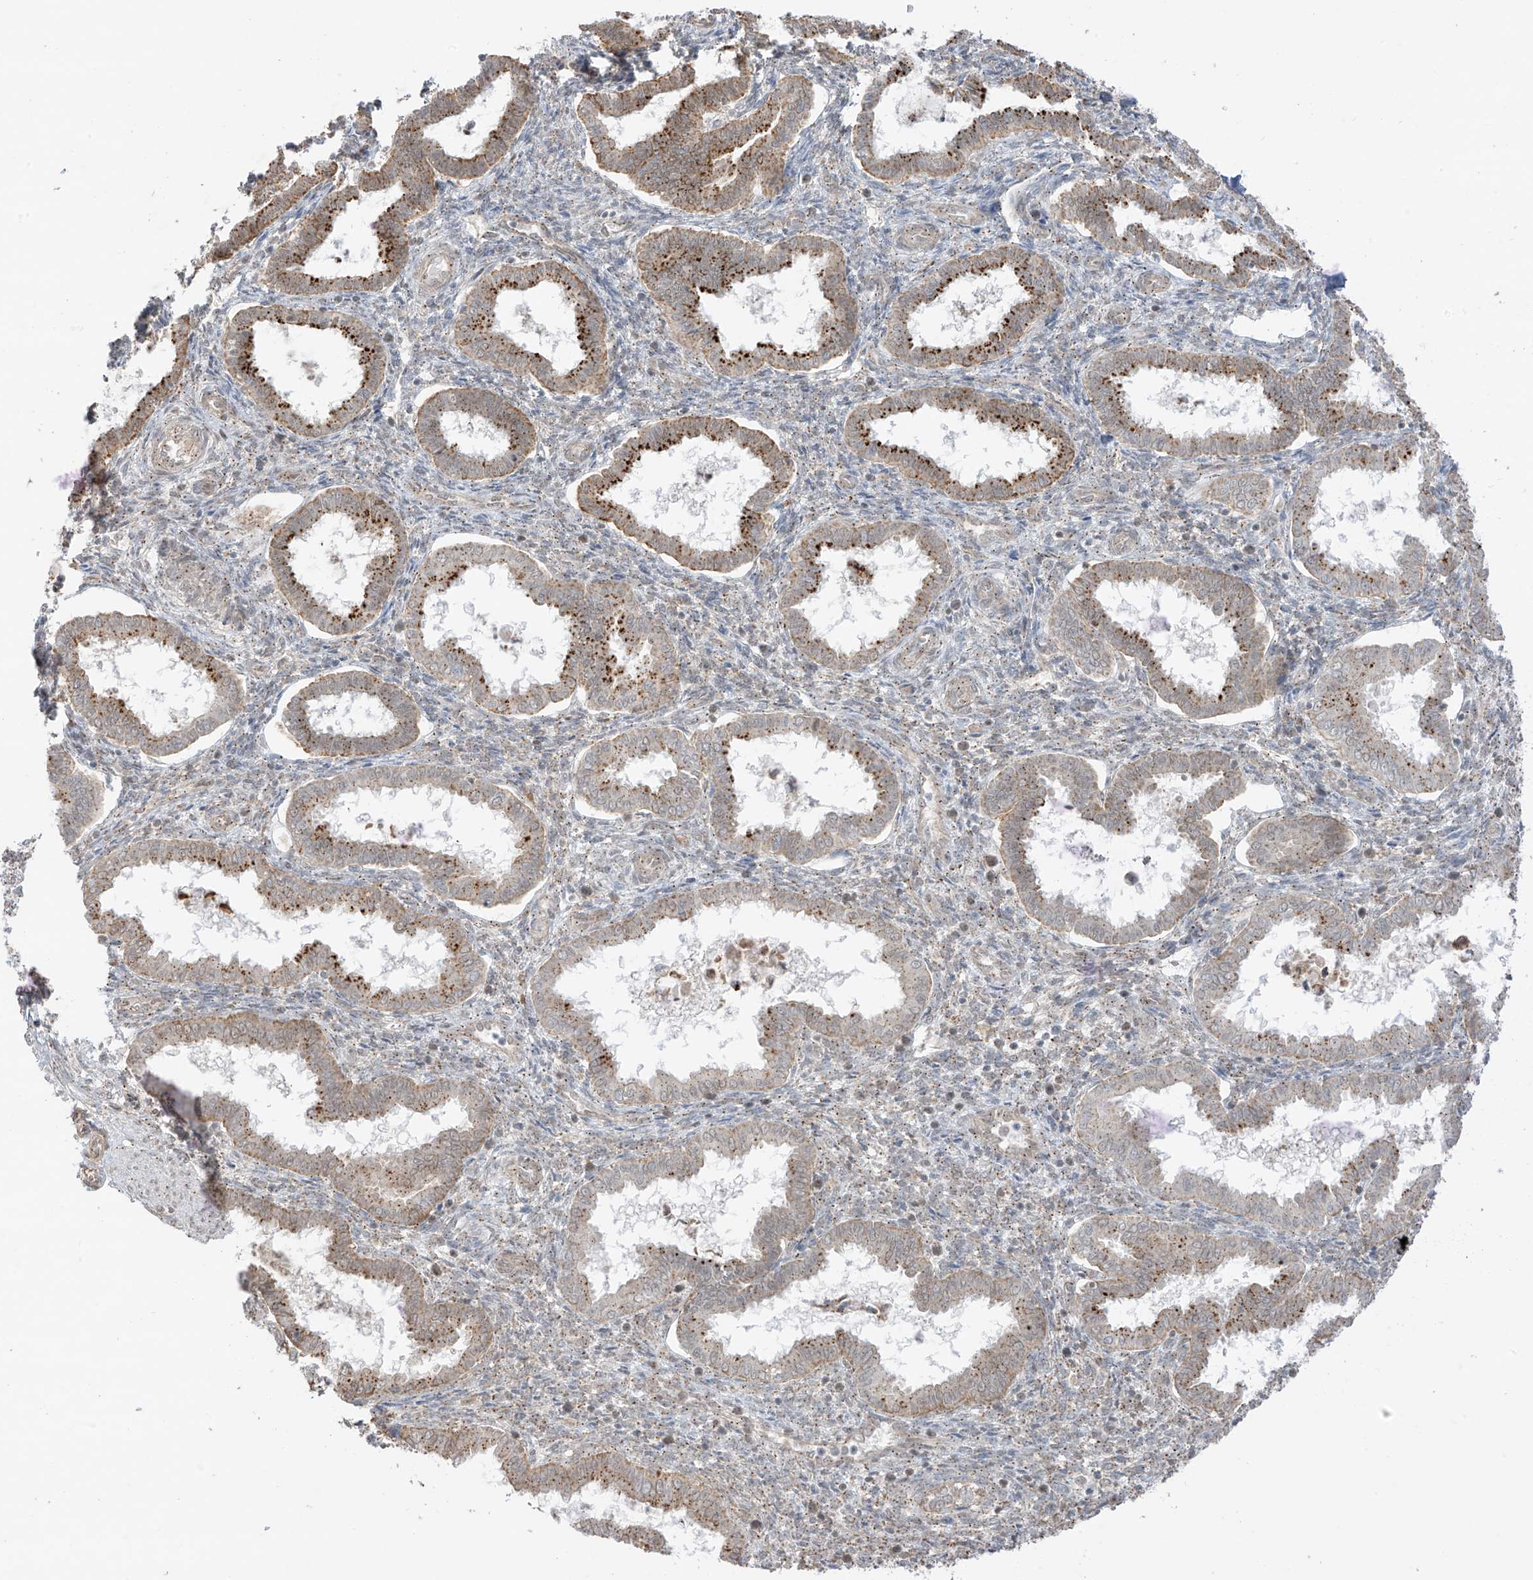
{"staining": {"intensity": "moderate", "quantity": "<25%", "location": "cytoplasmic/membranous"}, "tissue": "endometrium", "cell_type": "Cells in endometrial stroma", "image_type": "normal", "snomed": [{"axis": "morphology", "description": "Normal tissue, NOS"}, {"axis": "topography", "description": "Endometrium"}], "caption": "About <25% of cells in endometrial stroma in normal endometrium display moderate cytoplasmic/membranous protein expression as visualized by brown immunohistochemical staining.", "gene": "N4BP3", "patient": {"sex": "female", "age": 24}}